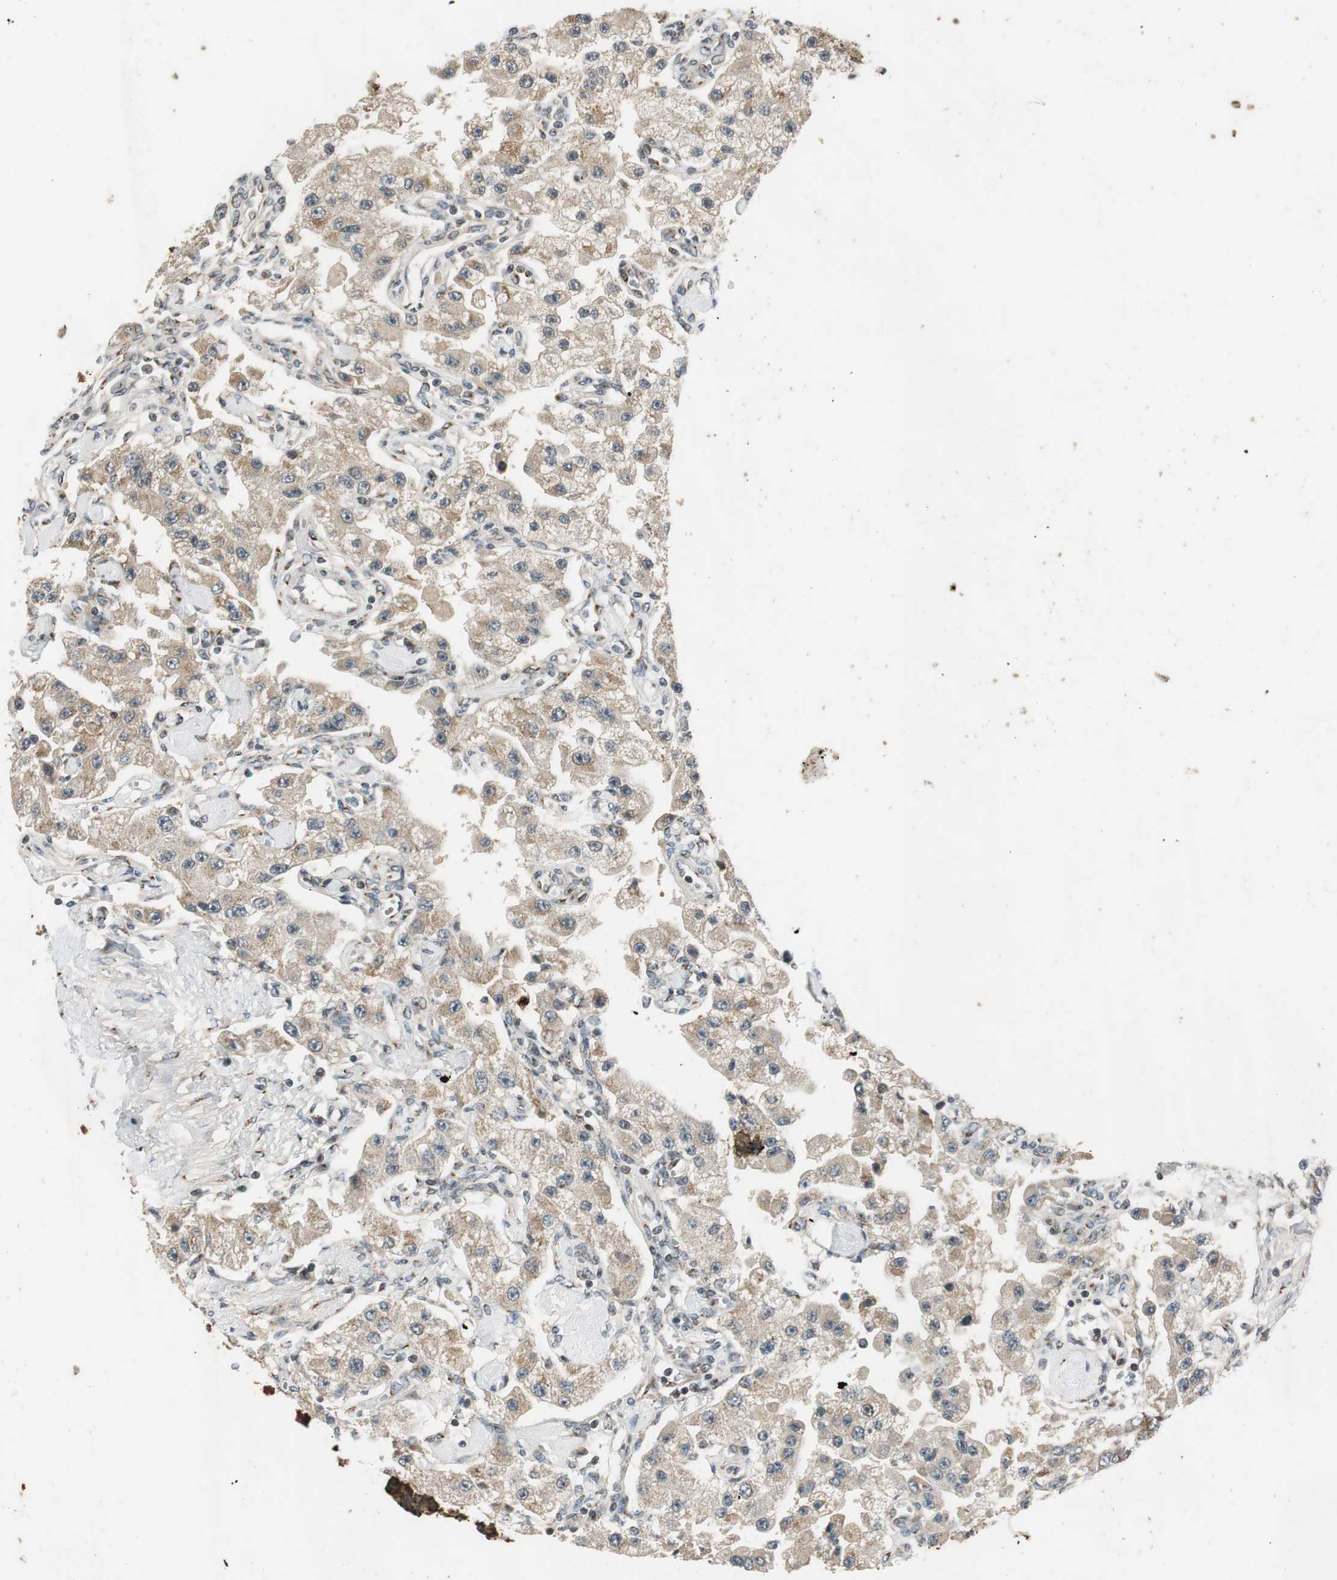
{"staining": {"intensity": "weak", "quantity": "25%-75%", "location": "cytoplasmic/membranous"}, "tissue": "carcinoid", "cell_type": "Tumor cells", "image_type": "cancer", "snomed": [{"axis": "morphology", "description": "Carcinoid, malignant, NOS"}, {"axis": "topography", "description": "Pancreas"}], "caption": "Protein staining demonstrates weak cytoplasmic/membranous positivity in about 25%-75% of tumor cells in carcinoid. The protein is shown in brown color, while the nuclei are stained blue.", "gene": "NEO1", "patient": {"sex": "male", "age": 41}}